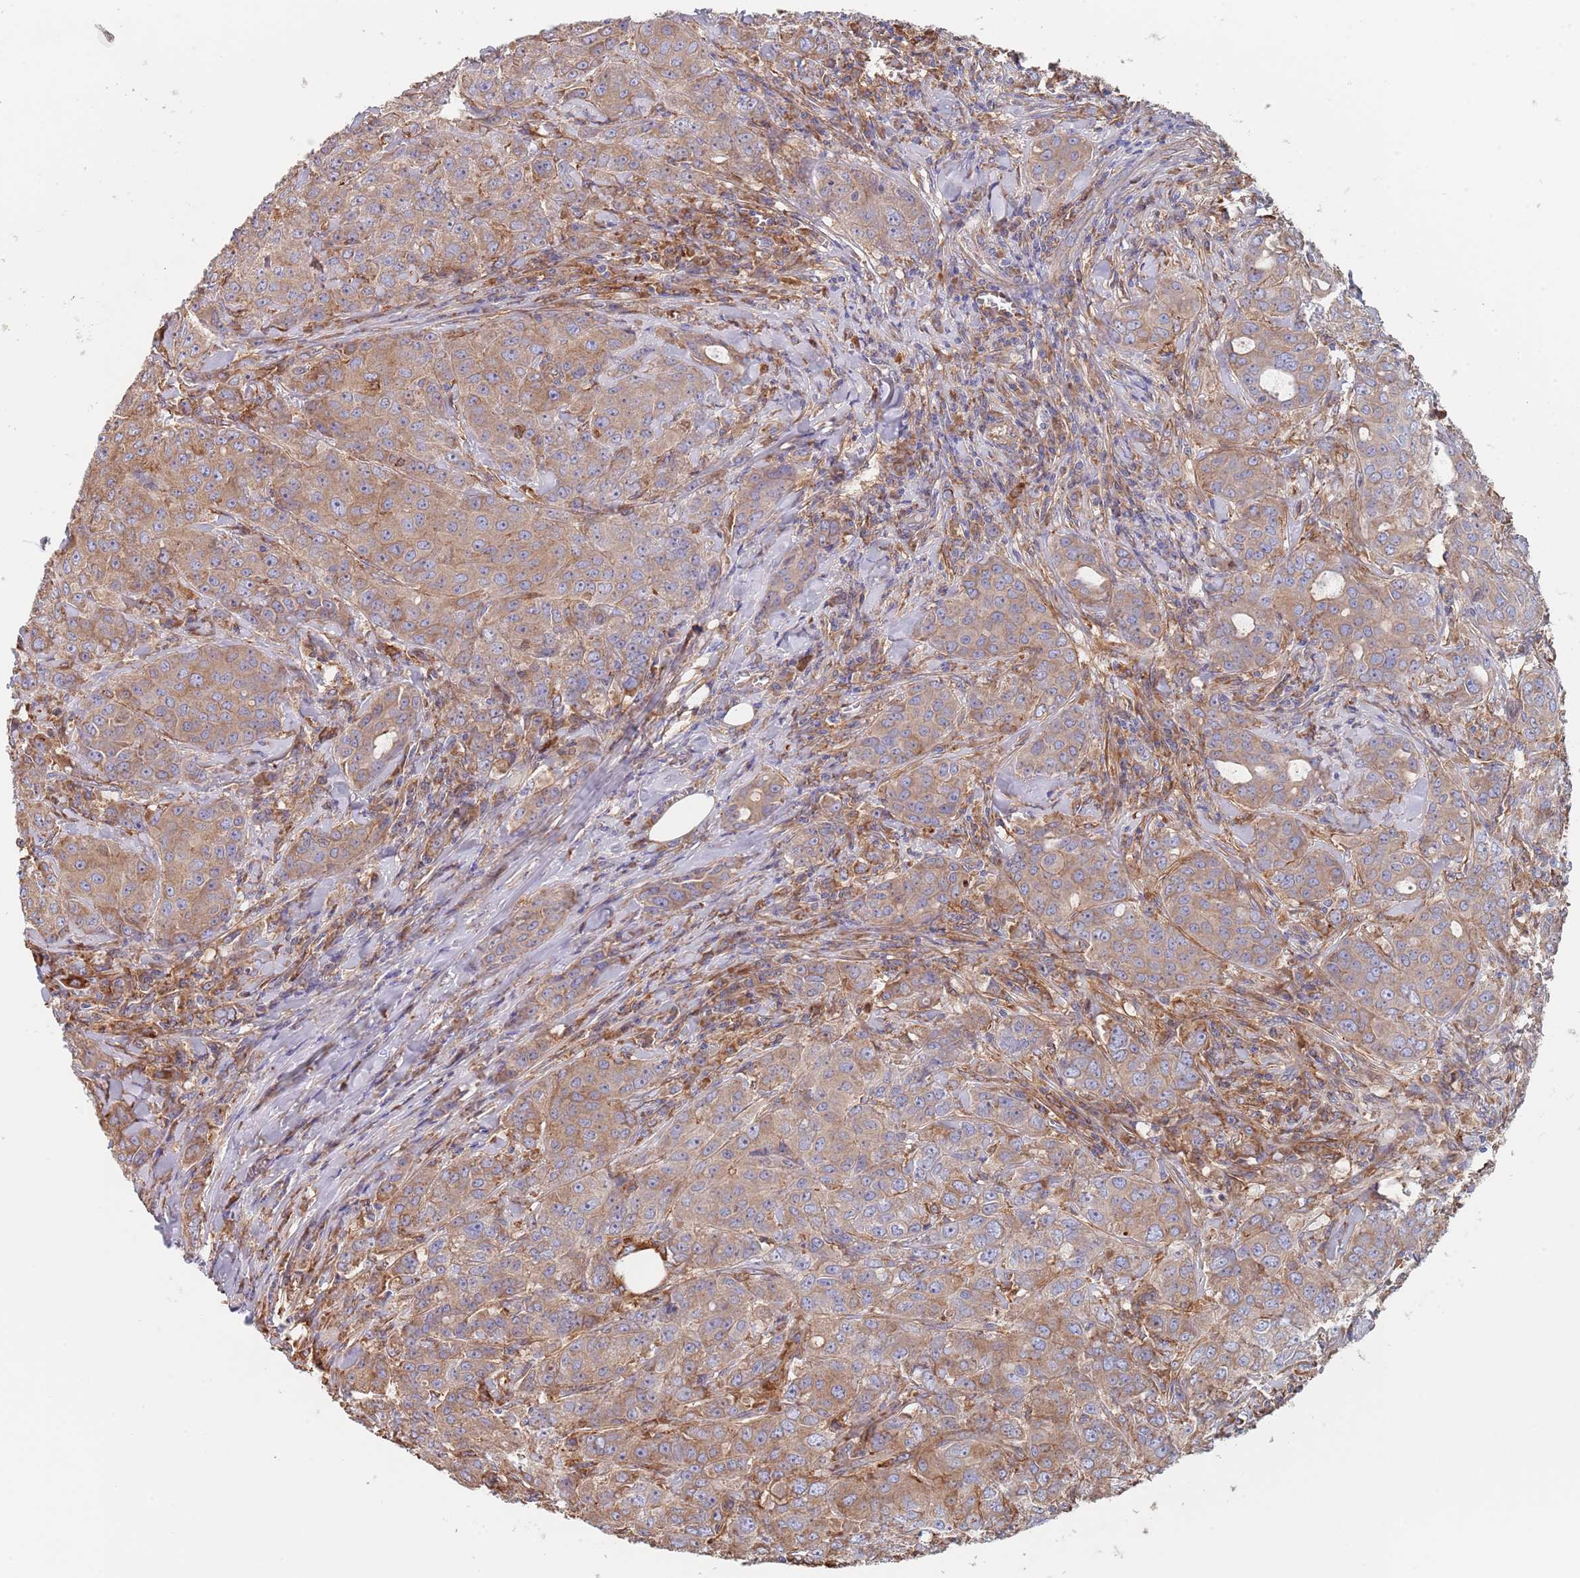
{"staining": {"intensity": "moderate", "quantity": ">75%", "location": "cytoplasmic/membranous"}, "tissue": "breast cancer", "cell_type": "Tumor cells", "image_type": "cancer", "snomed": [{"axis": "morphology", "description": "Duct carcinoma"}, {"axis": "topography", "description": "Breast"}], "caption": "Approximately >75% of tumor cells in breast cancer exhibit moderate cytoplasmic/membranous protein expression as visualized by brown immunohistochemical staining.", "gene": "DCUN1D3", "patient": {"sex": "female", "age": 43}}